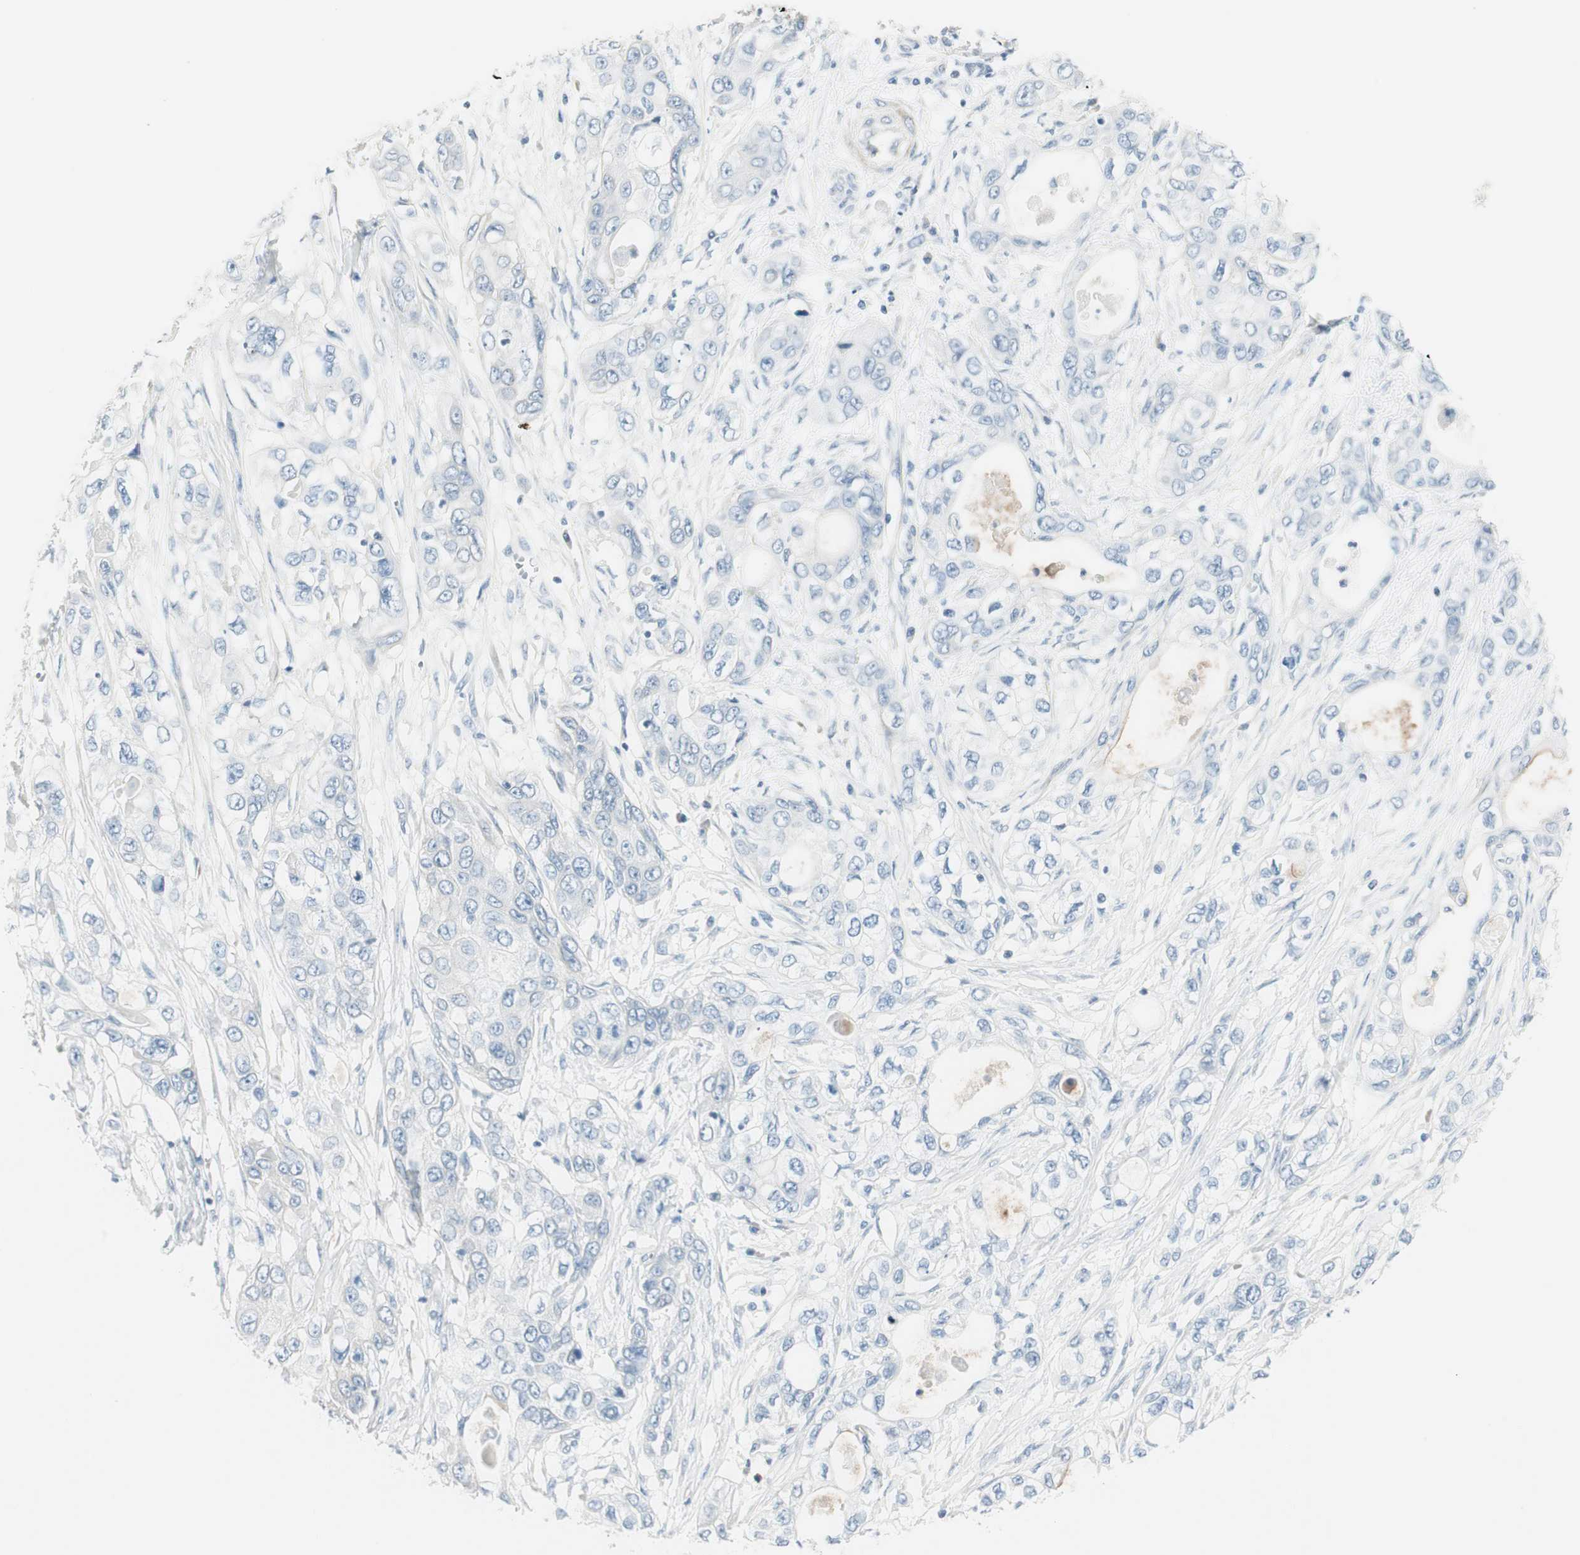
{"staining": {"intensity": "negative", "quantity": "none", "location": "none"}, "tissue": "pancreatic cancer", "cell_type": "Tumor cells", "image_type": "cancer", "snomed": [{"axis": "morphology", "description": "Adenocarcinoma, NOS"}, {"axis": "topography", "description": "Pancreas"}], "caption": "Immunohistochemistry of pancreatic cancer displays no positivity in tumor cells. Brightfield microscopy of IHC stained with DAB (brown) and hematoxylin (blue), captured at high magnification.", "gene": "CDHR5", "patient": {"sex": "female", "age": 70}}